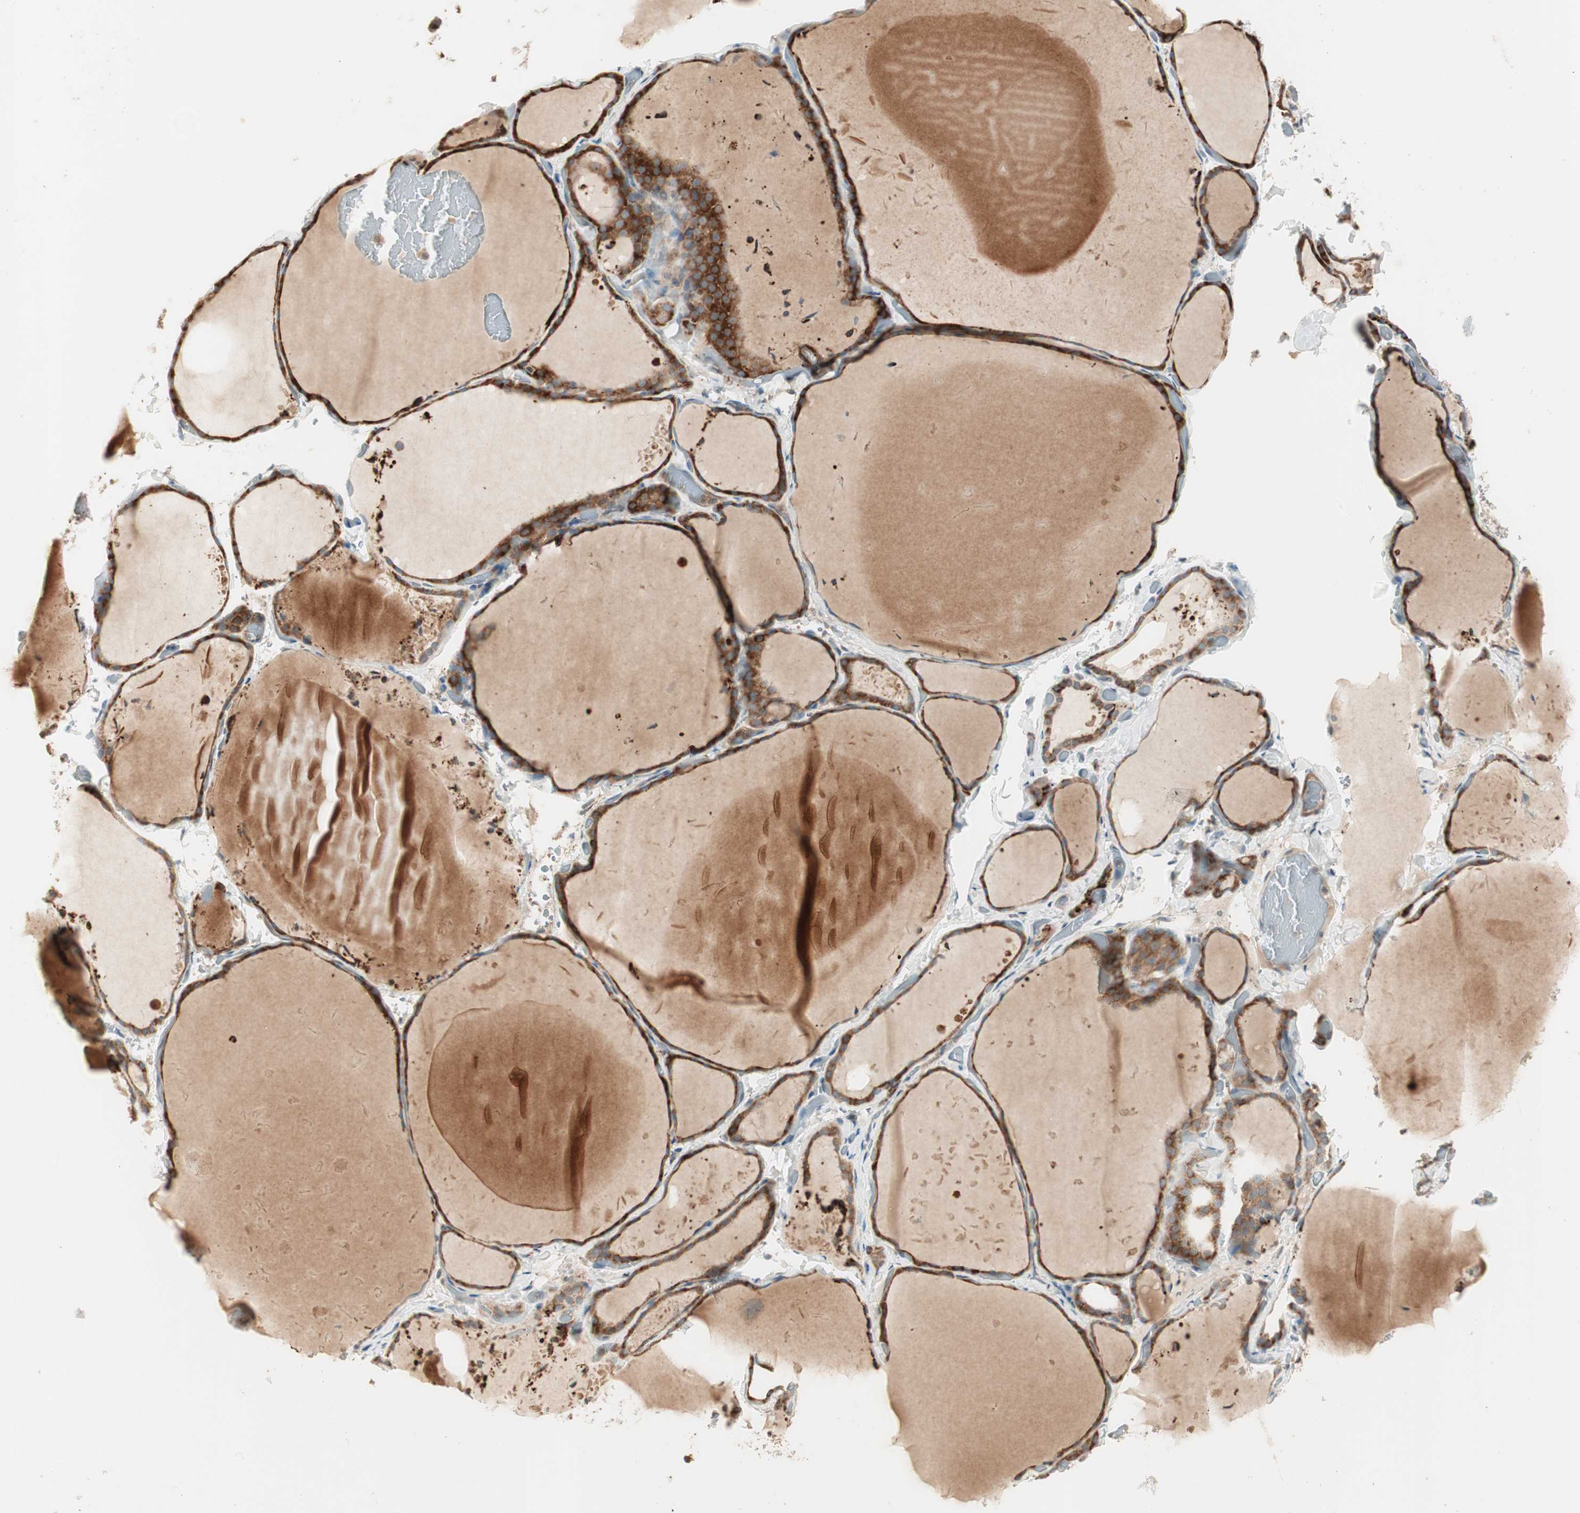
{"staining": {"intensity": "strong", "quantity": ">75%", "location": "cytoplasmic/membranous"}, "tissue": "thyroid gland", "cell_type": "Glandular cells", "image_type": "normal", "snomed": [{"axis": "morphology", "description": "Normal tissue, NOS"}, {"axis": "topography", "description": "Thyroid gland"}], "caption": "Brown immunohistochemical staining in normal thyroid gland shows strong cytoplasmic/membranous expression in approximately >75% of glandular cells. (brown staining indicates protein expression, while blue staining denotes nuclei).", "gene": "SFRP1", "patient": {"sex": "female", "age": 22}}